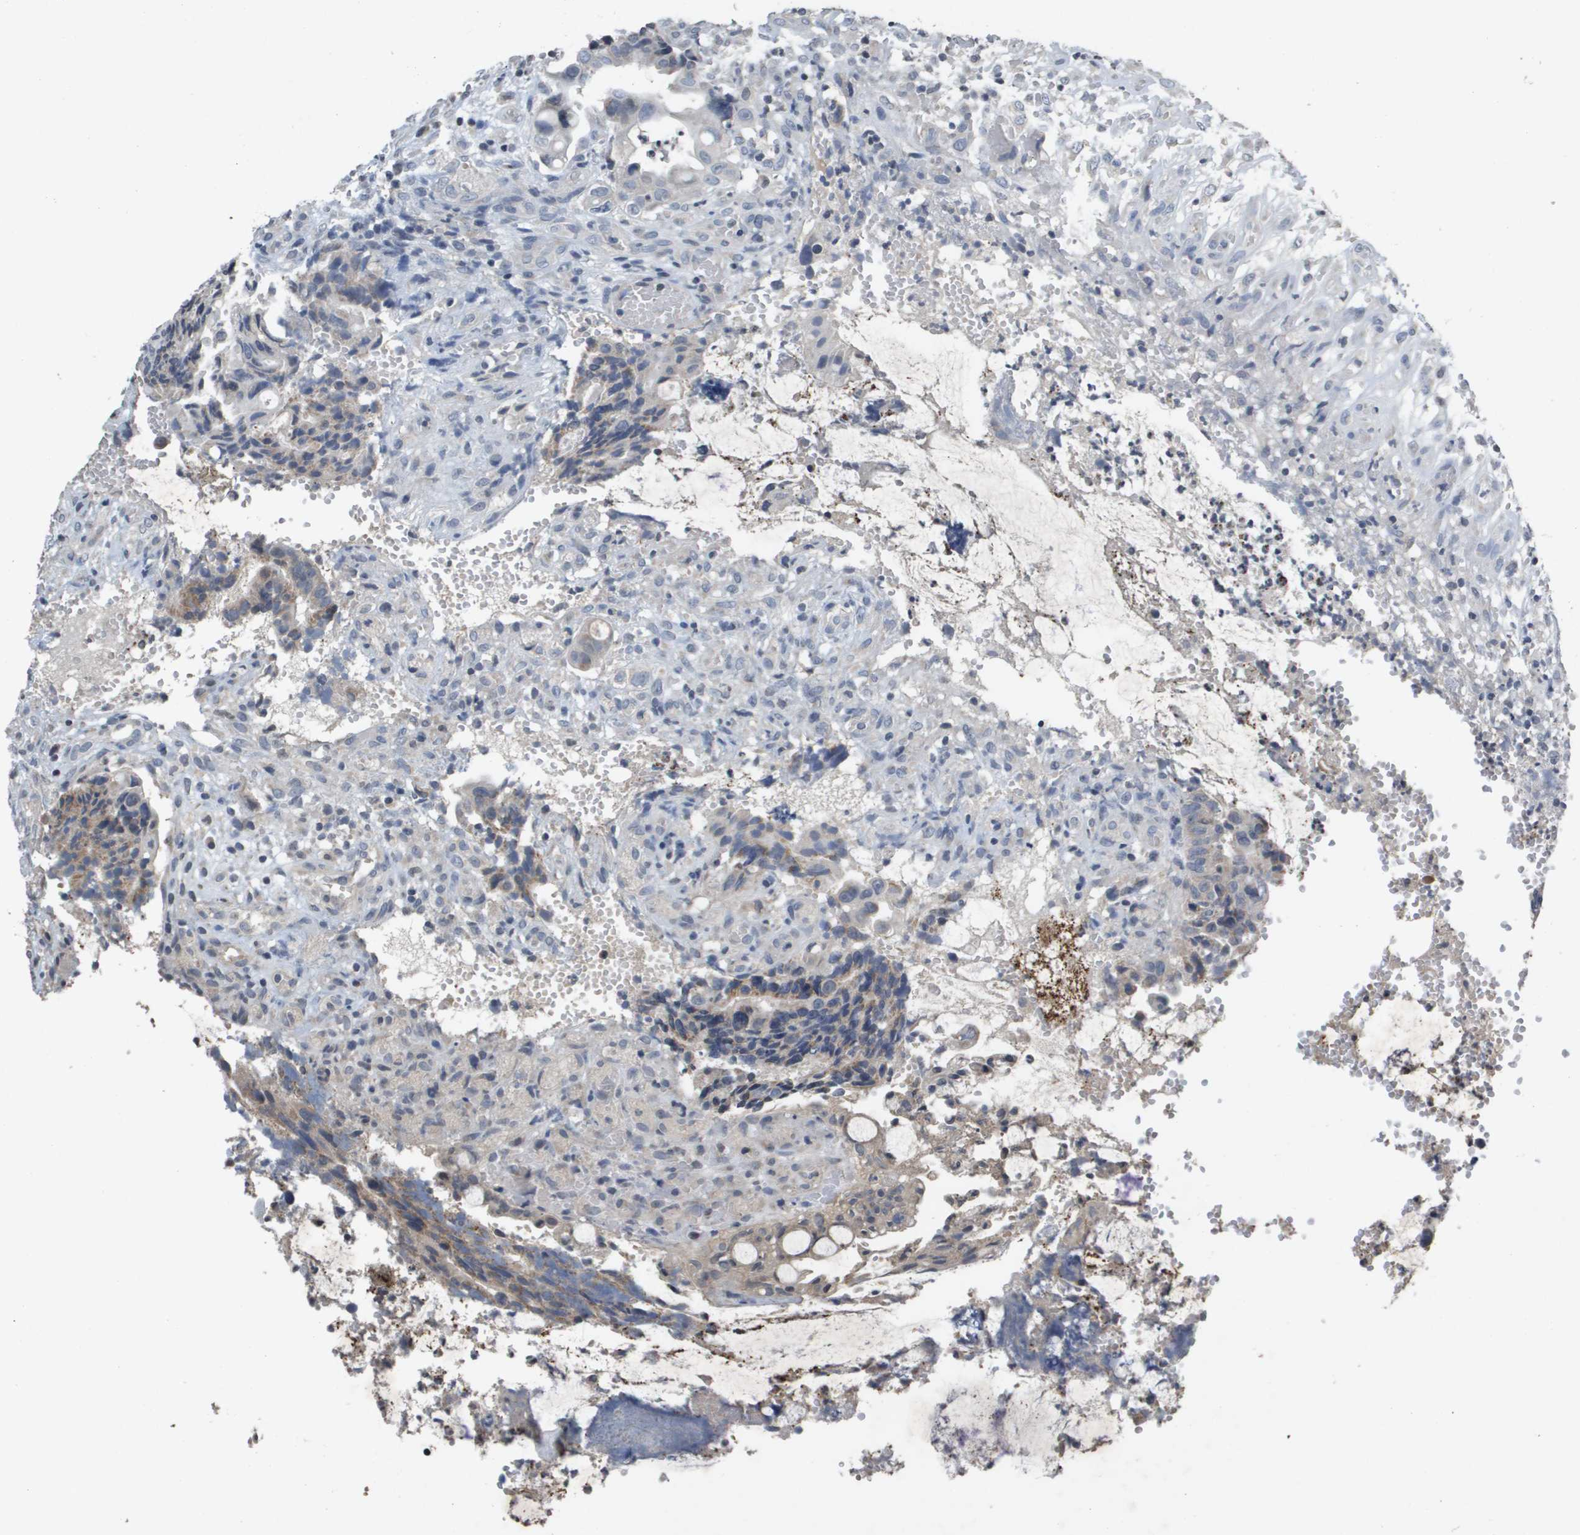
{"staining": {"intensity": "weak", "quantity": "<25%", "location": "cytoplasmic/membranous"}, "tissue": "colorectal cancer", "cell_type": "Tumor cells", "image_type": "cancer", "snomed": [{"axis": "morphology", "description": "Adenocarcinoma, NOS"}, {"axis": "topography", "description": "Colon"}], "caption": "Adenocarcinoma (colorectal) was stained to show a protein in brown. There is no significant staining in tumor cells.", "gene": "CAPN11", "patient": {"sex": "female", "age": 57}}